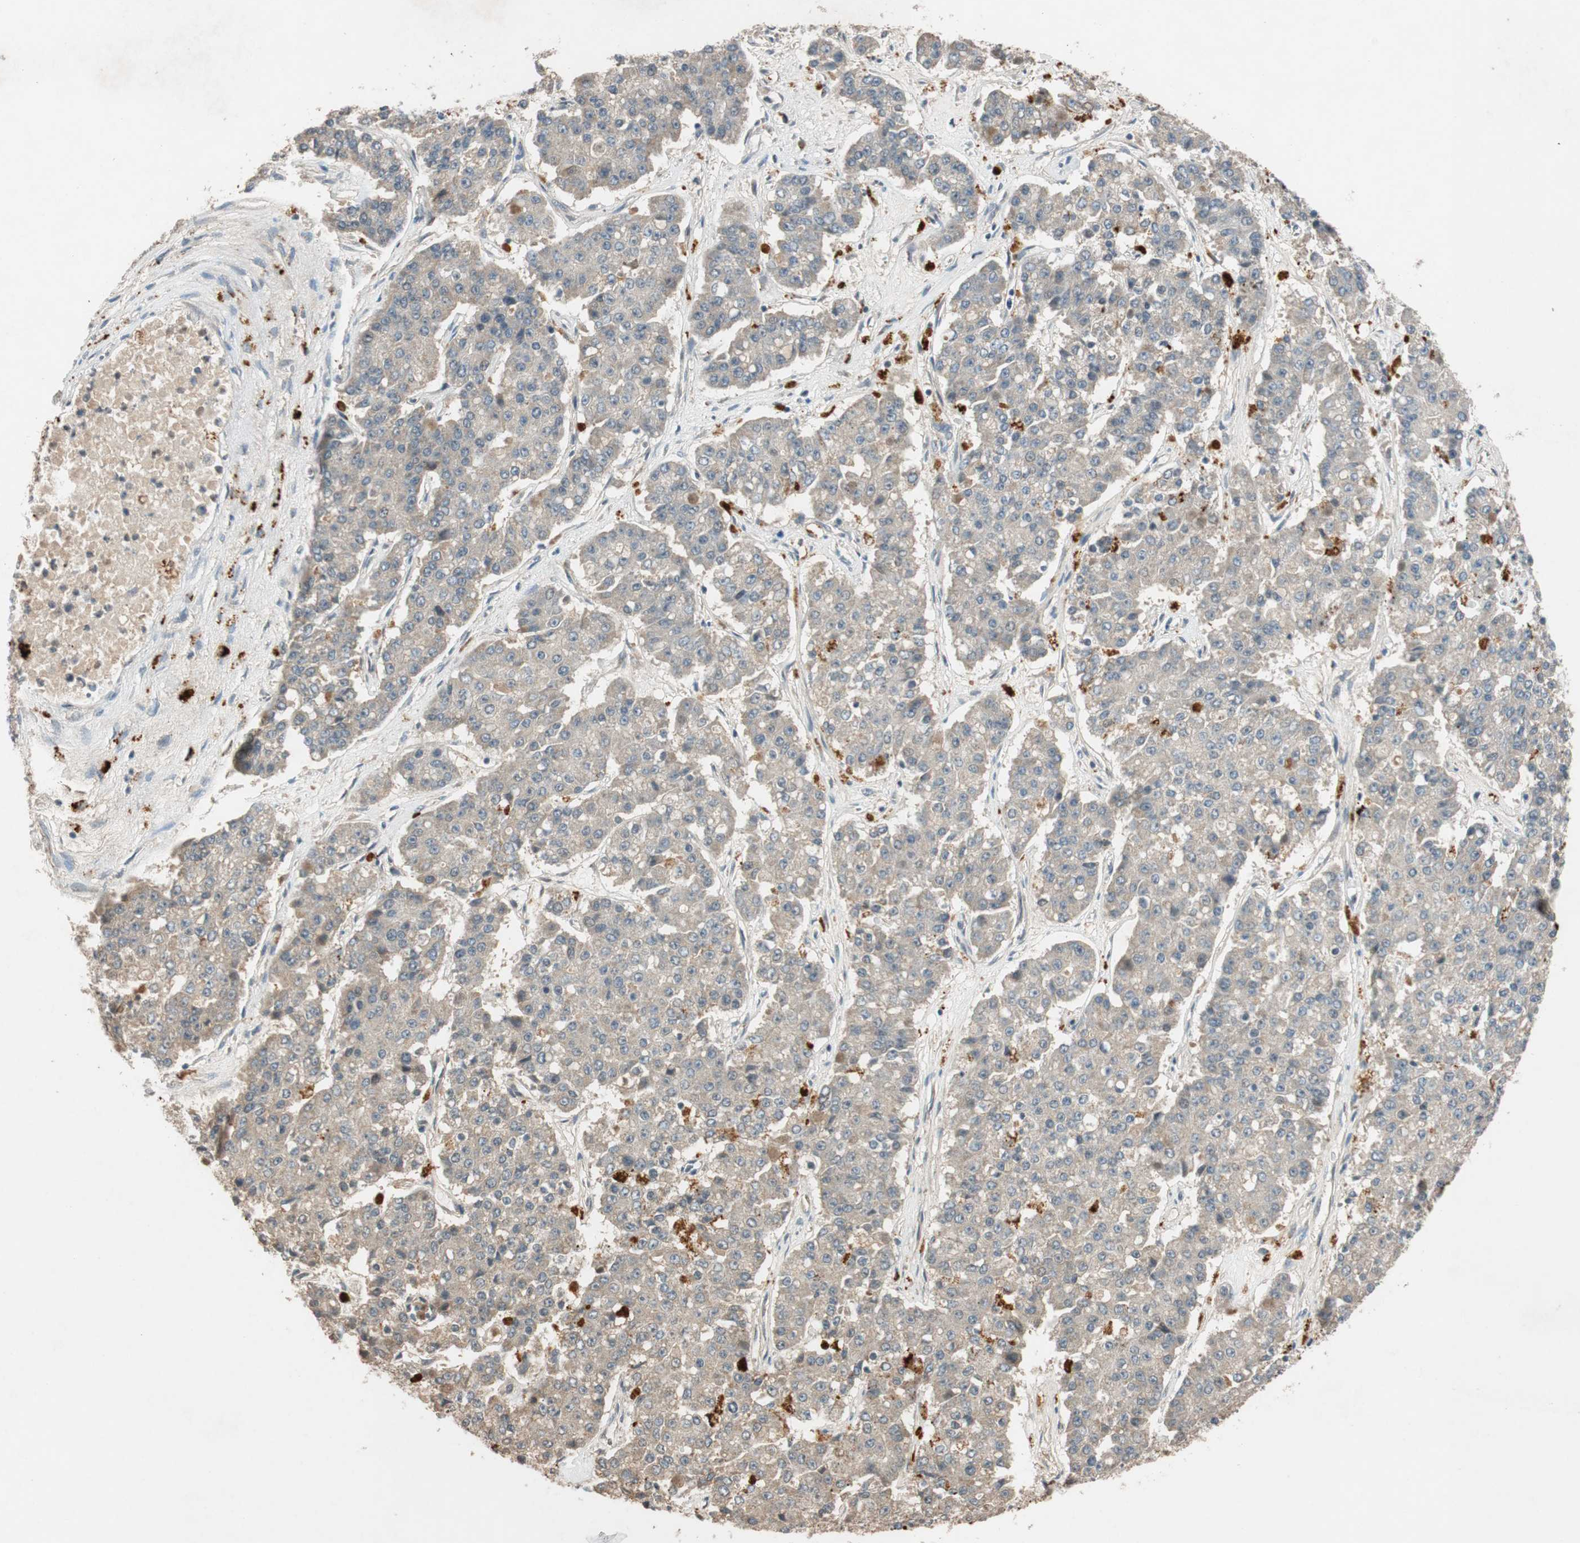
{"staining": {"intensity": "weak", "quantity": ">75%", "location": "cytoplasmic/membranous"}, "tissue": "pancreatic cancer", "cell_type": "Tumor cells", "image_type": "cancer", "snomed": [{"axis": "morphology", "description": "Adenocarcinoma, NOS"}, {"axis": "topography", "description": "Pancreas"}], "caption": "The image demonstrates immunohistochemical staining of adenocarcinoma (pancreatic). There is weak cytoplasmic/membranous expression is identified in about >75% of tumor cells. The staining was performed using DAB, with brown indicating positive protein expression. Nuclei are stained blue with hematoxylin.", "gene": "GLB1", "patient": {"sex": "male", "age": 50}}